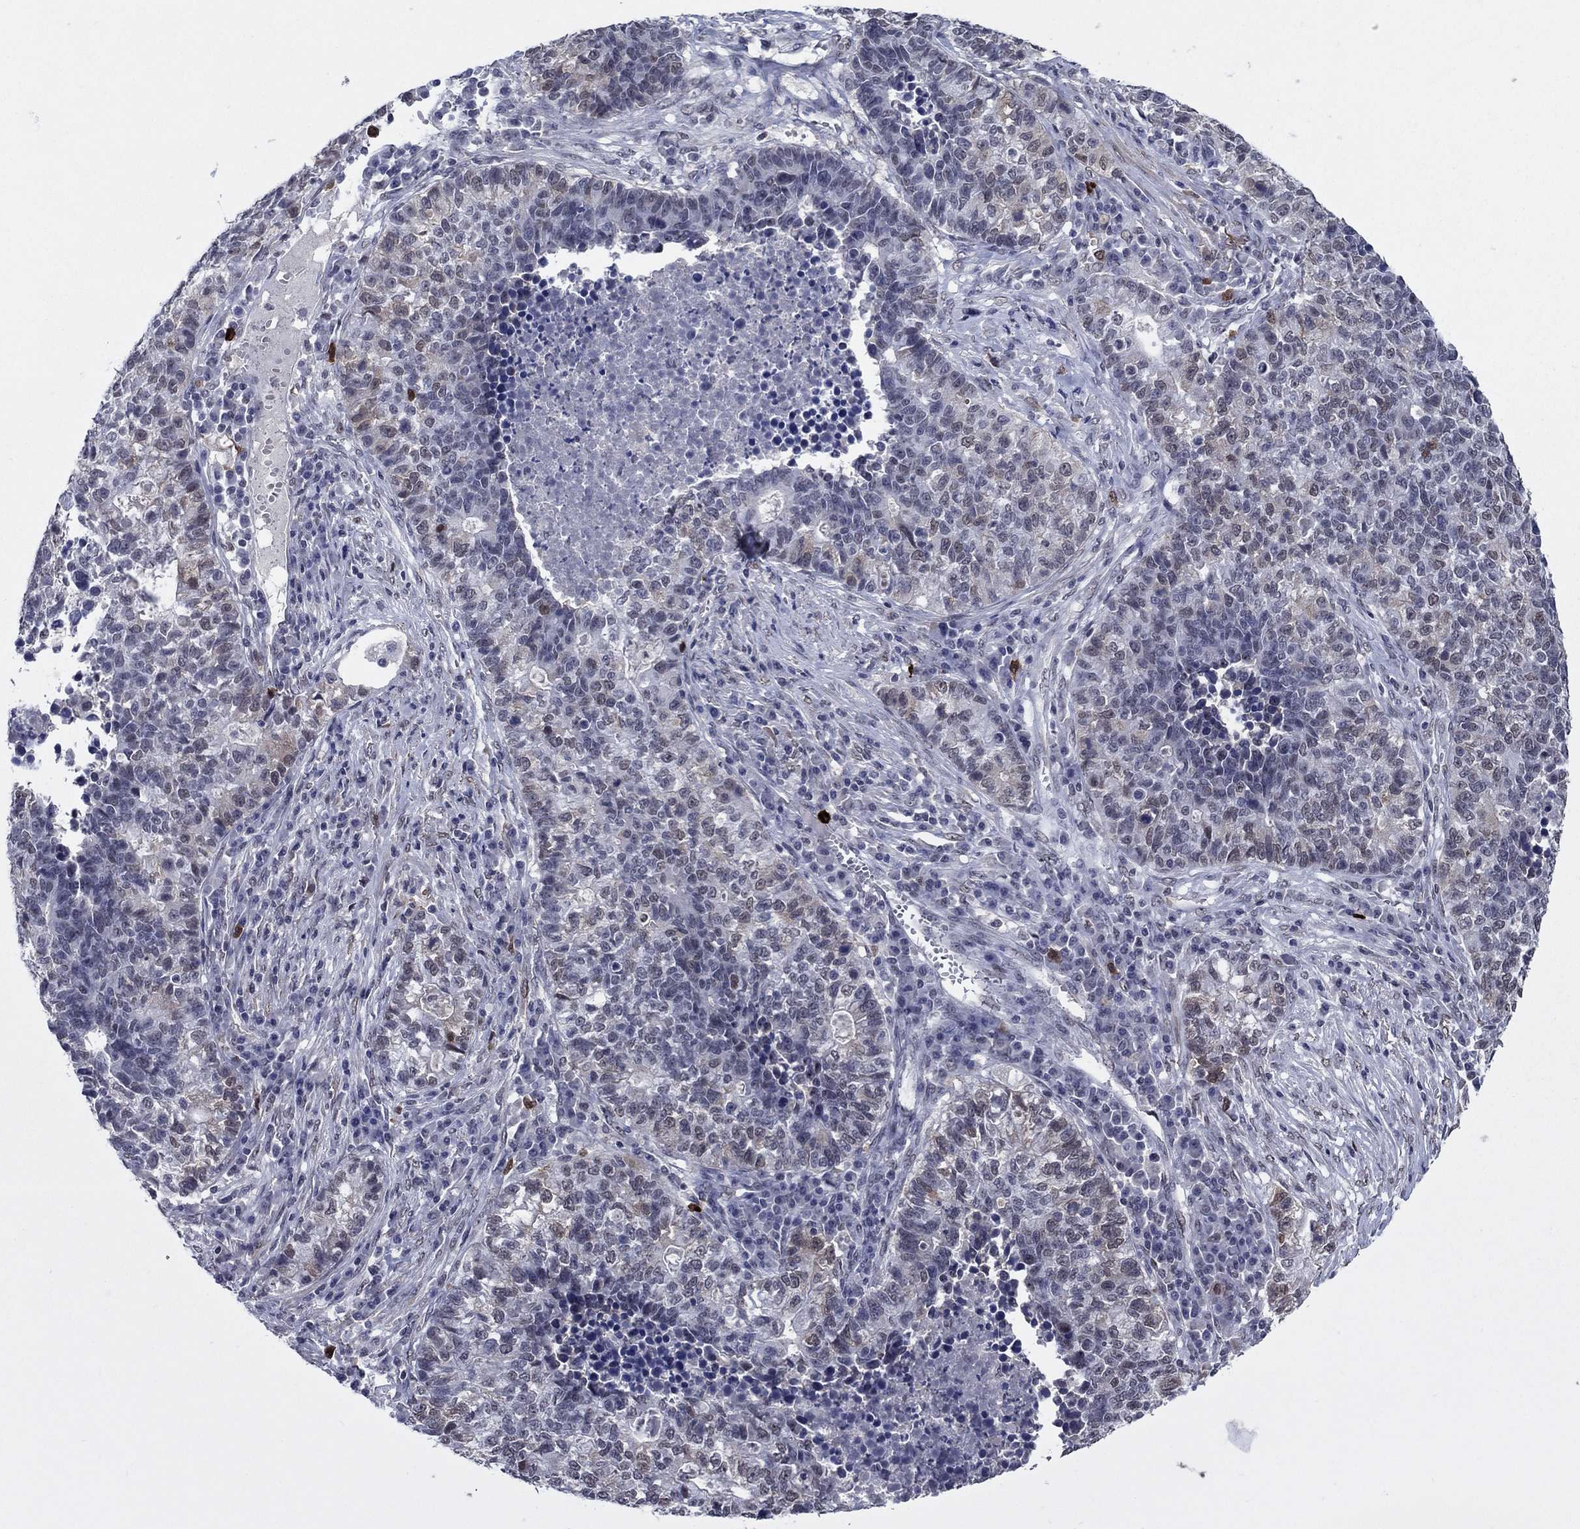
{"staining": {"intensity": "weak", "quantity": "<25%", "location": "nuclear"}, "tissue": "lung cancer", "cell_type": "Tumor cells", "image_type": "cancer", "snomed": [{"axis": "morphology", "description": "Adenocarcinoma, NOS"}, {"axis": "topography", "description": "Lung"}], "caption": "A micrograph of human lung adenocarcinoma is negative for staining in tumor cells.", "gene": "TYMS", "patient": {"sex": "male", "age": 57}}